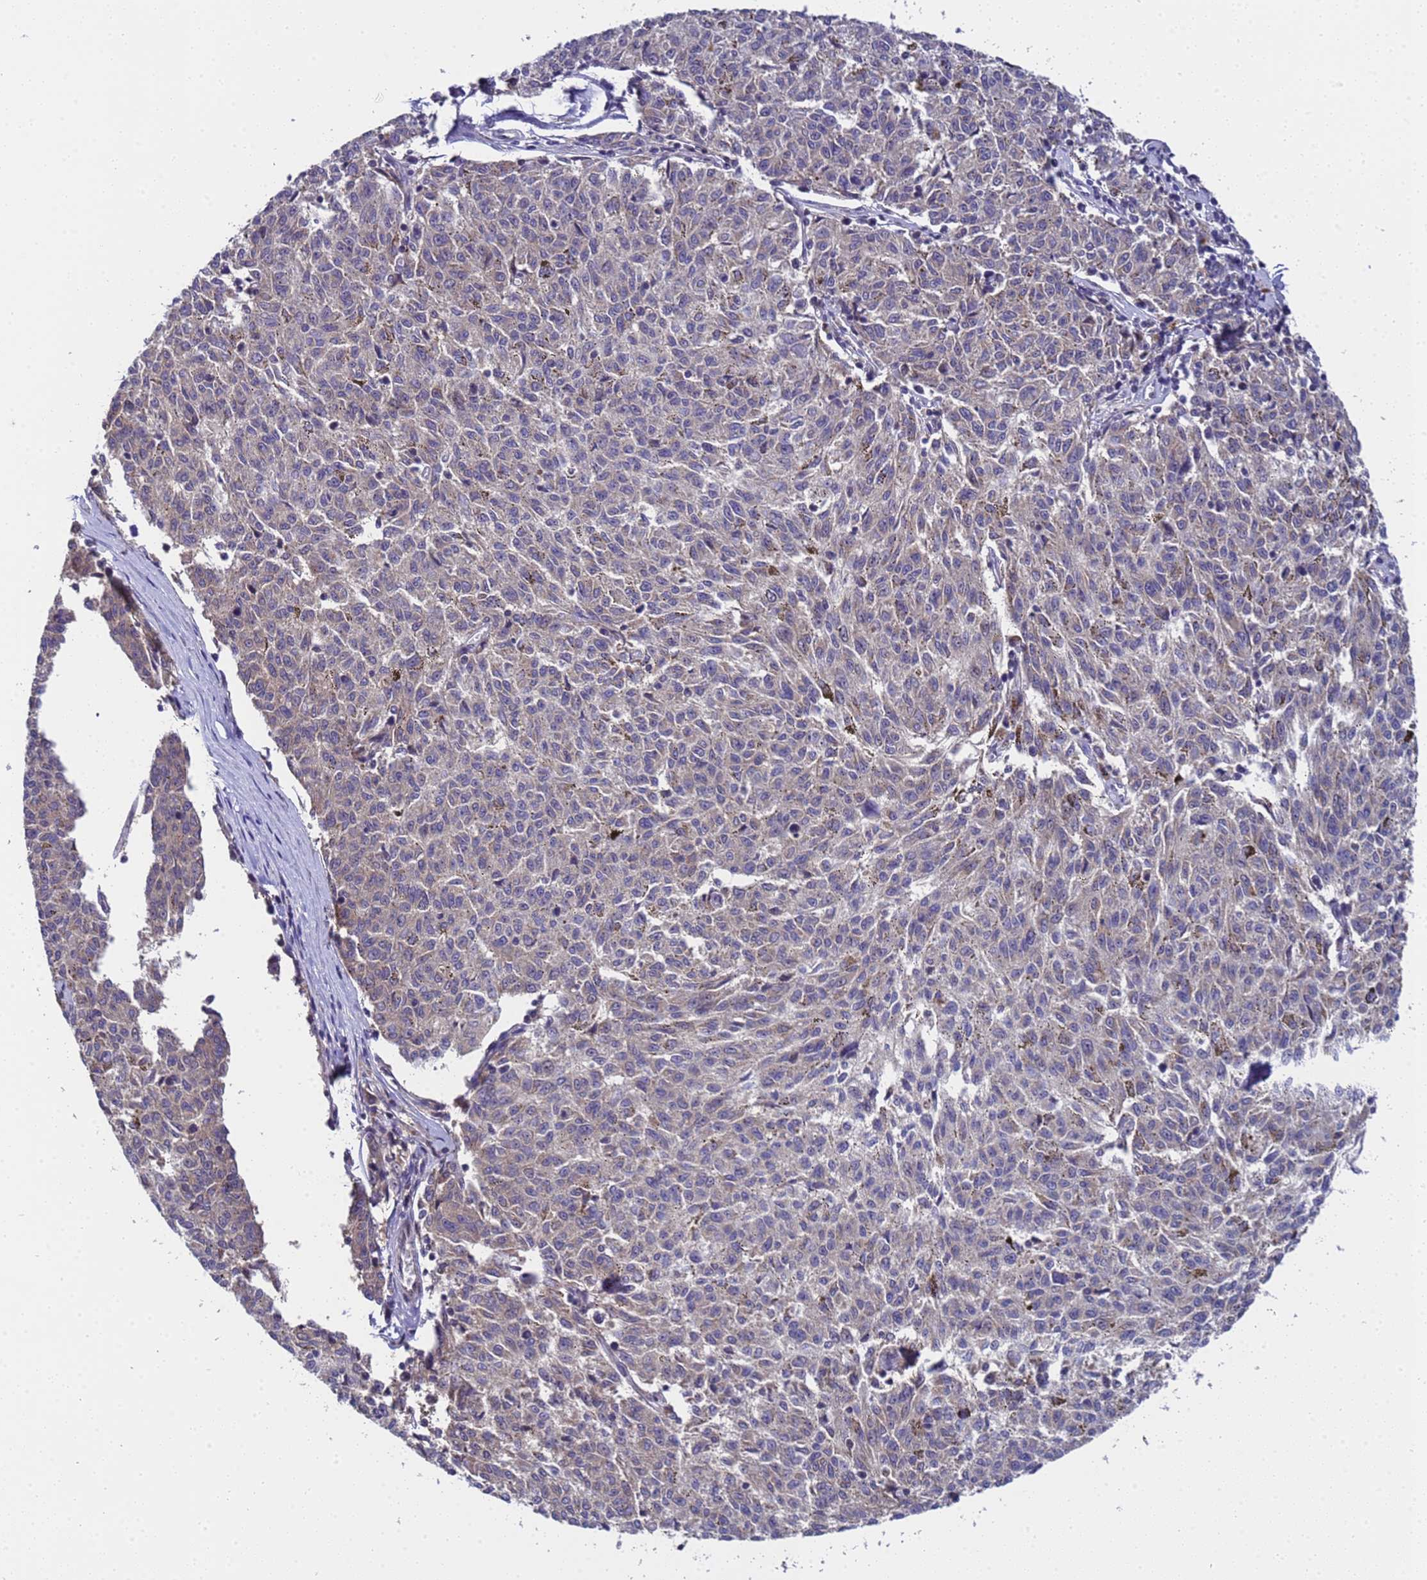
{"staining": {"intensity": "weak", "quantity": "25%-75%", "location": "cytoplasmic/membranous"}, "tissue": "melanoma", "cell_type": "Tumor cells", "image_type": "cancer", "snomed": [{"axis": "morphology", "description": "Malignant melanoma, NOS"}, {"axis": "topography", "description": "Skin"}], "caption": "The histopathology image exhibits staining of malignant melanoma, revealing weak cytoplasmic/membranous protein expression (brown color) within tumor cells. (Stains: DAB in brown, nuclei in blue, Microscopy: brightfield microscopy at high magnification).", "gene": "ANAPC13", "patient": {"sex": "female", "age": 72}}